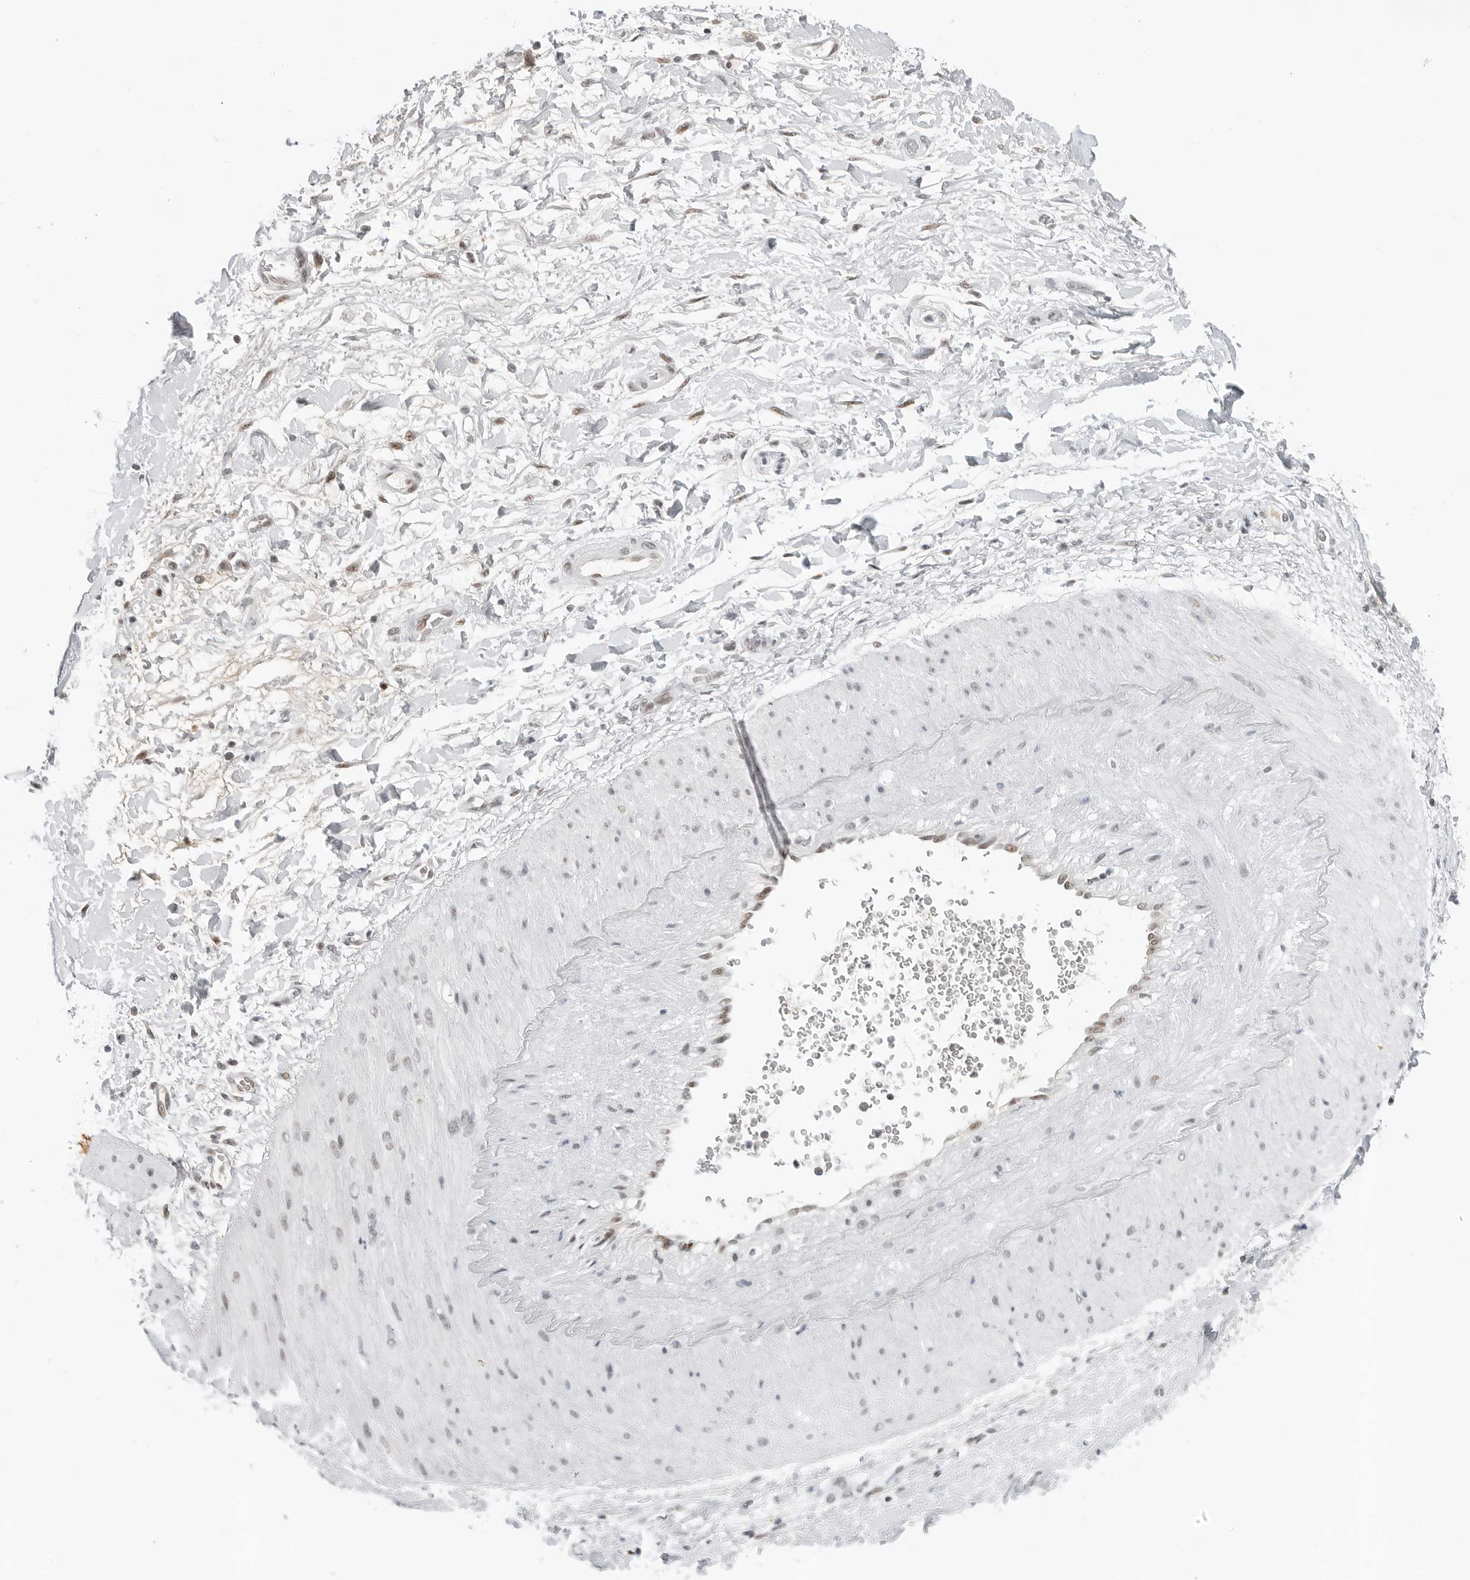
{"staining": {"intensity": "weak", "quantity": ">75%", "location": "nuclear"}, "tissue": "soft tissue", "cell_type": "Fibroblasts", "image_type": "normal", "snomed": [{"axis": "morphology", "description": "Normal tissue, NOS"}, {"axis": "morphology", "description": "Adenocarcinoma, NOS"}, {"axis": "topography", "description": "Pancreas"}, {"axis": "topography", "description": "Peripheral nerve tissue"}], "caption": "Normal soft tissue shows weak nuclear staining in about >75% of fibroblasts.", "gene": "WRAP53", "patient": {"sex": "male", "age": 59}}